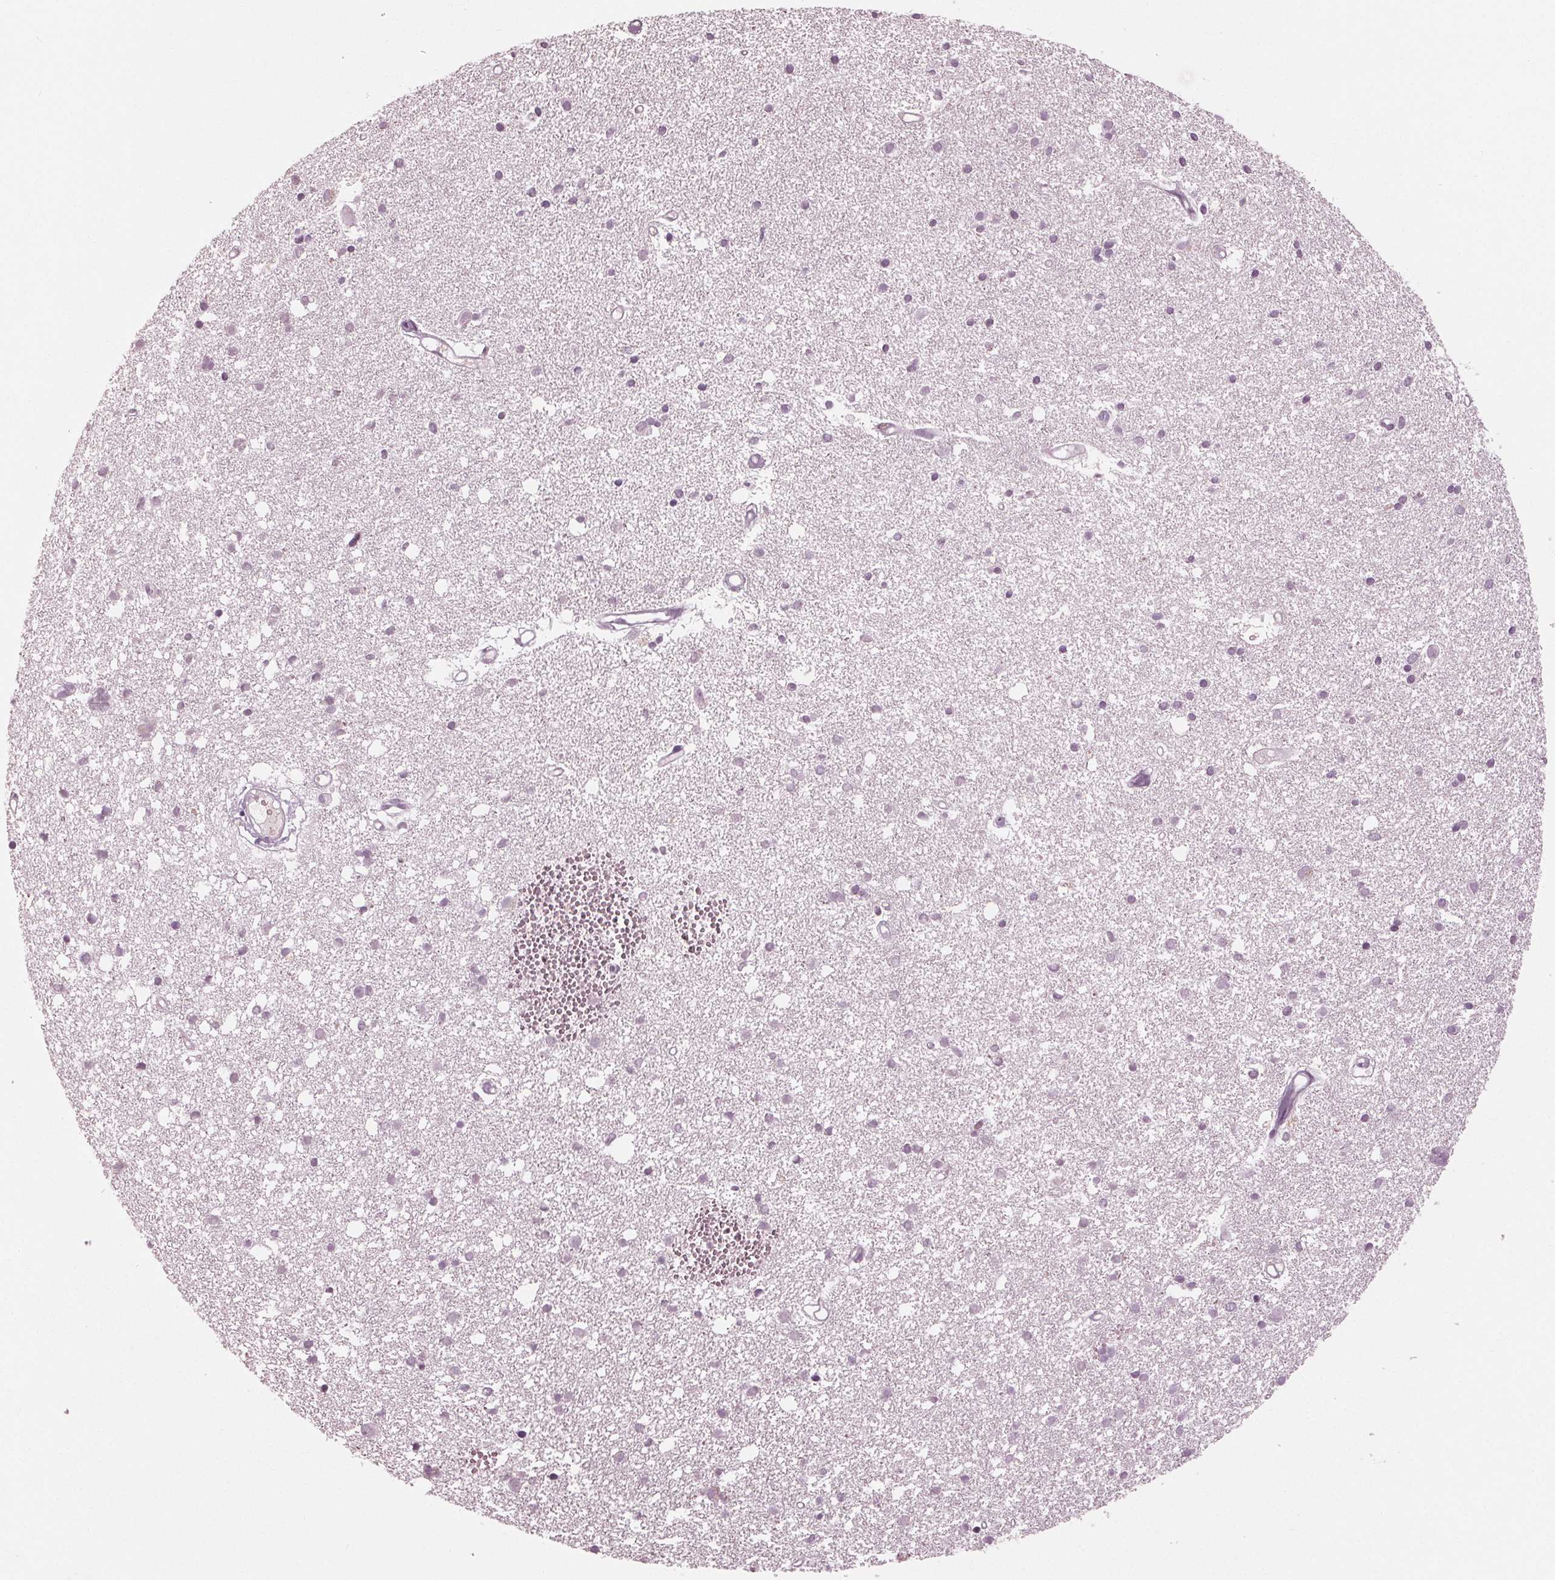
{"staining": {"intensity": "negative", "quantity": "none", "location": "none"}, "tissue": "cerebral cortex", "cell_type": "Endothelial cells", "image_type": "normal", "snomed": [{"axis": "morphology", "description": "Normal tissue, NOS"}, {"axis": "morphology", "description": "Glioma, malignant, High grade"}, {"axis": "topography", "description": "Cerebral cortex"}], "caption": "This is a micrograph of immunohistochemistry staining of unremarkable cerebral cortex, which shows no positivity in endothelial cells.", "gene": "CLN6", "patient": {"sex": "male", "age": 71}}